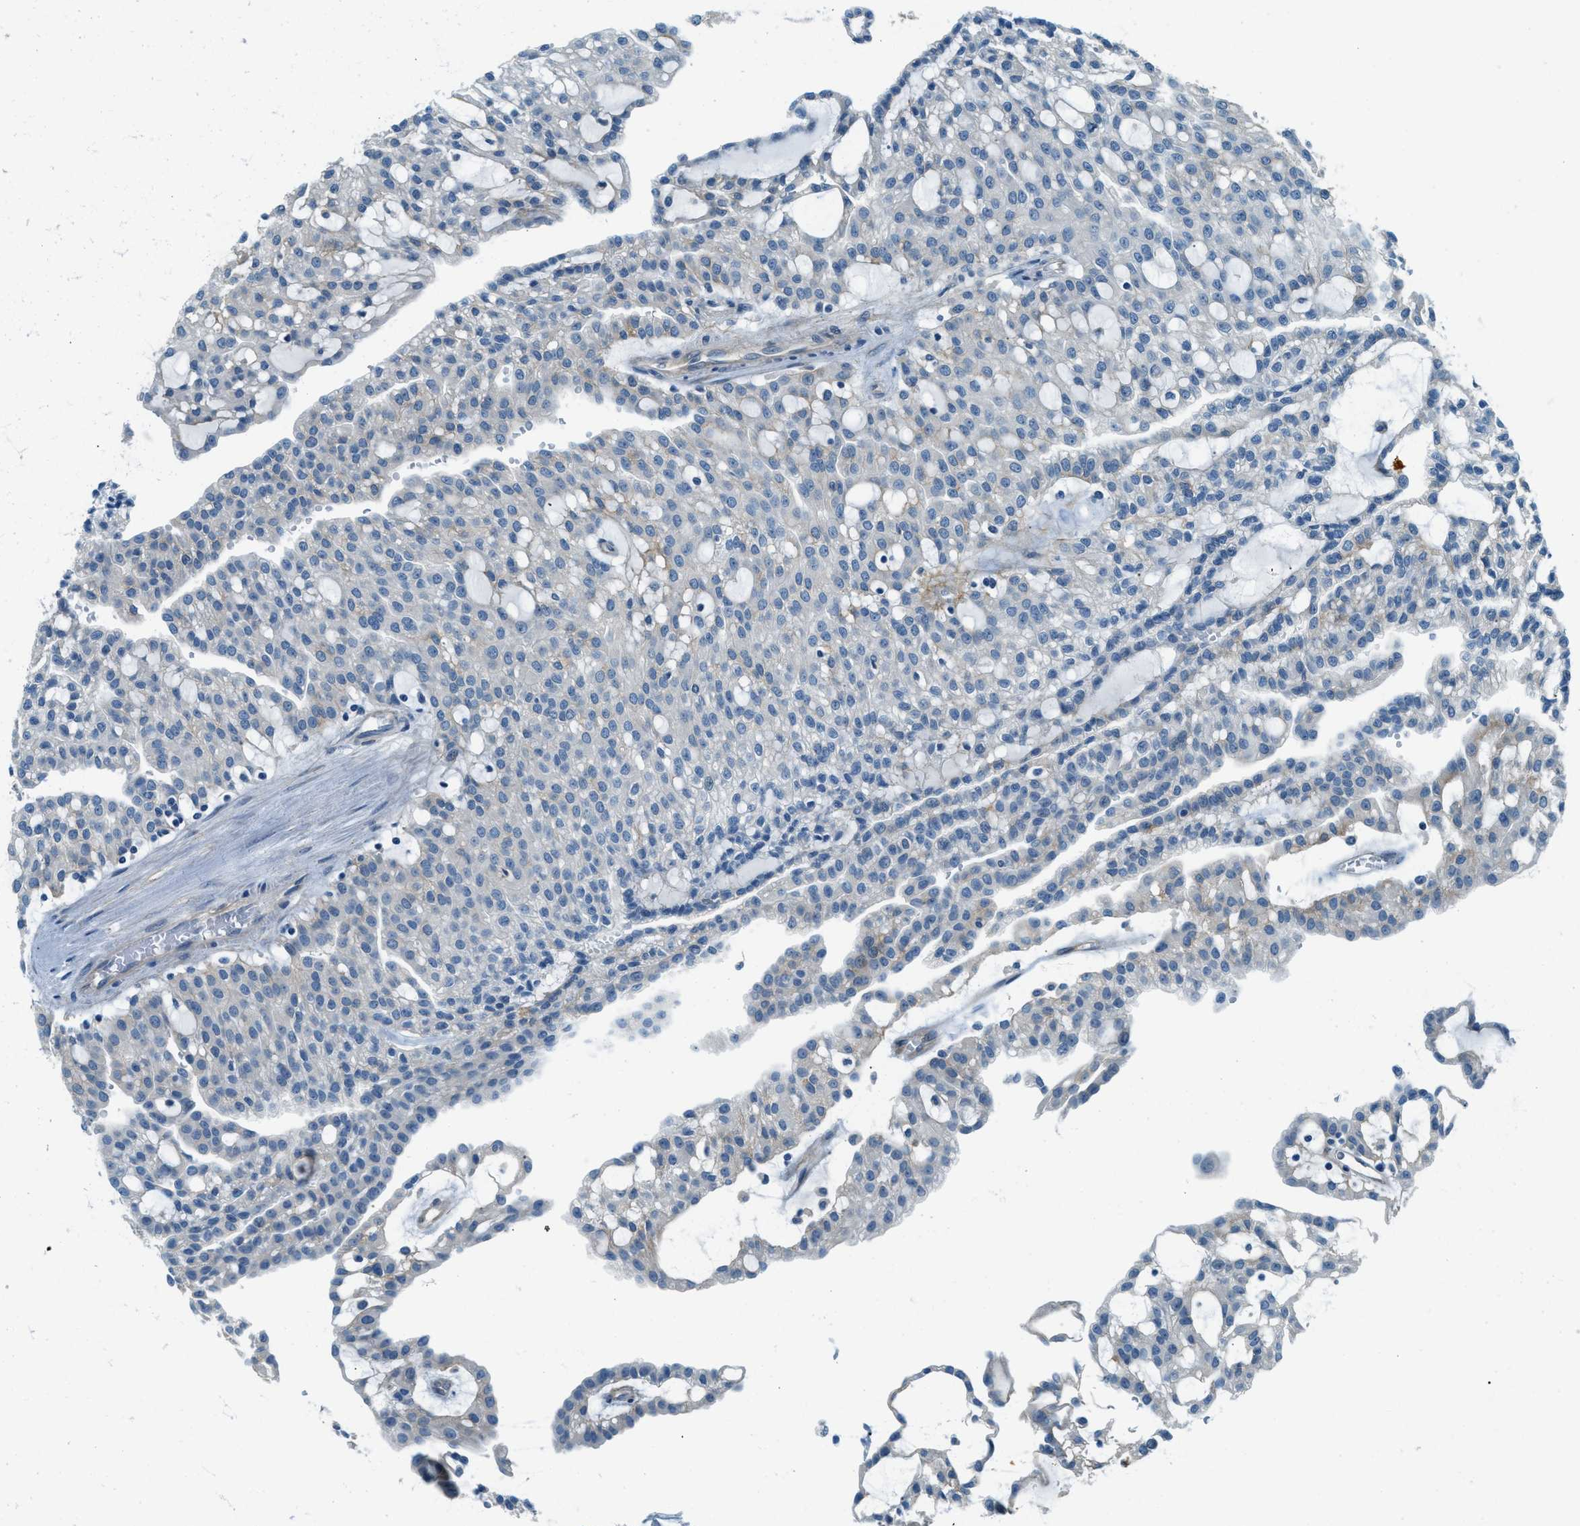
{"staining": {"intensity": "negative", "quantity": "none", "location": "none"}, "tissue": "renal cancer", "cell_type": "Tumor cells", "image_type": "cancer", "snomed": [{"axis": "morphology", "description": "Adenocarcinoma, NOS"}, {"axis": "topography", "description": "Kidney"}], "caption": "High magnification brightfield microscopy of adenocarcinoma (renal) stained with DAB (brown) and counterstained with hematoxylin (blue): tumor cells show no significant staining.", "gene": "ZNF367", "patient": {"sex": "male", "age": 63}}